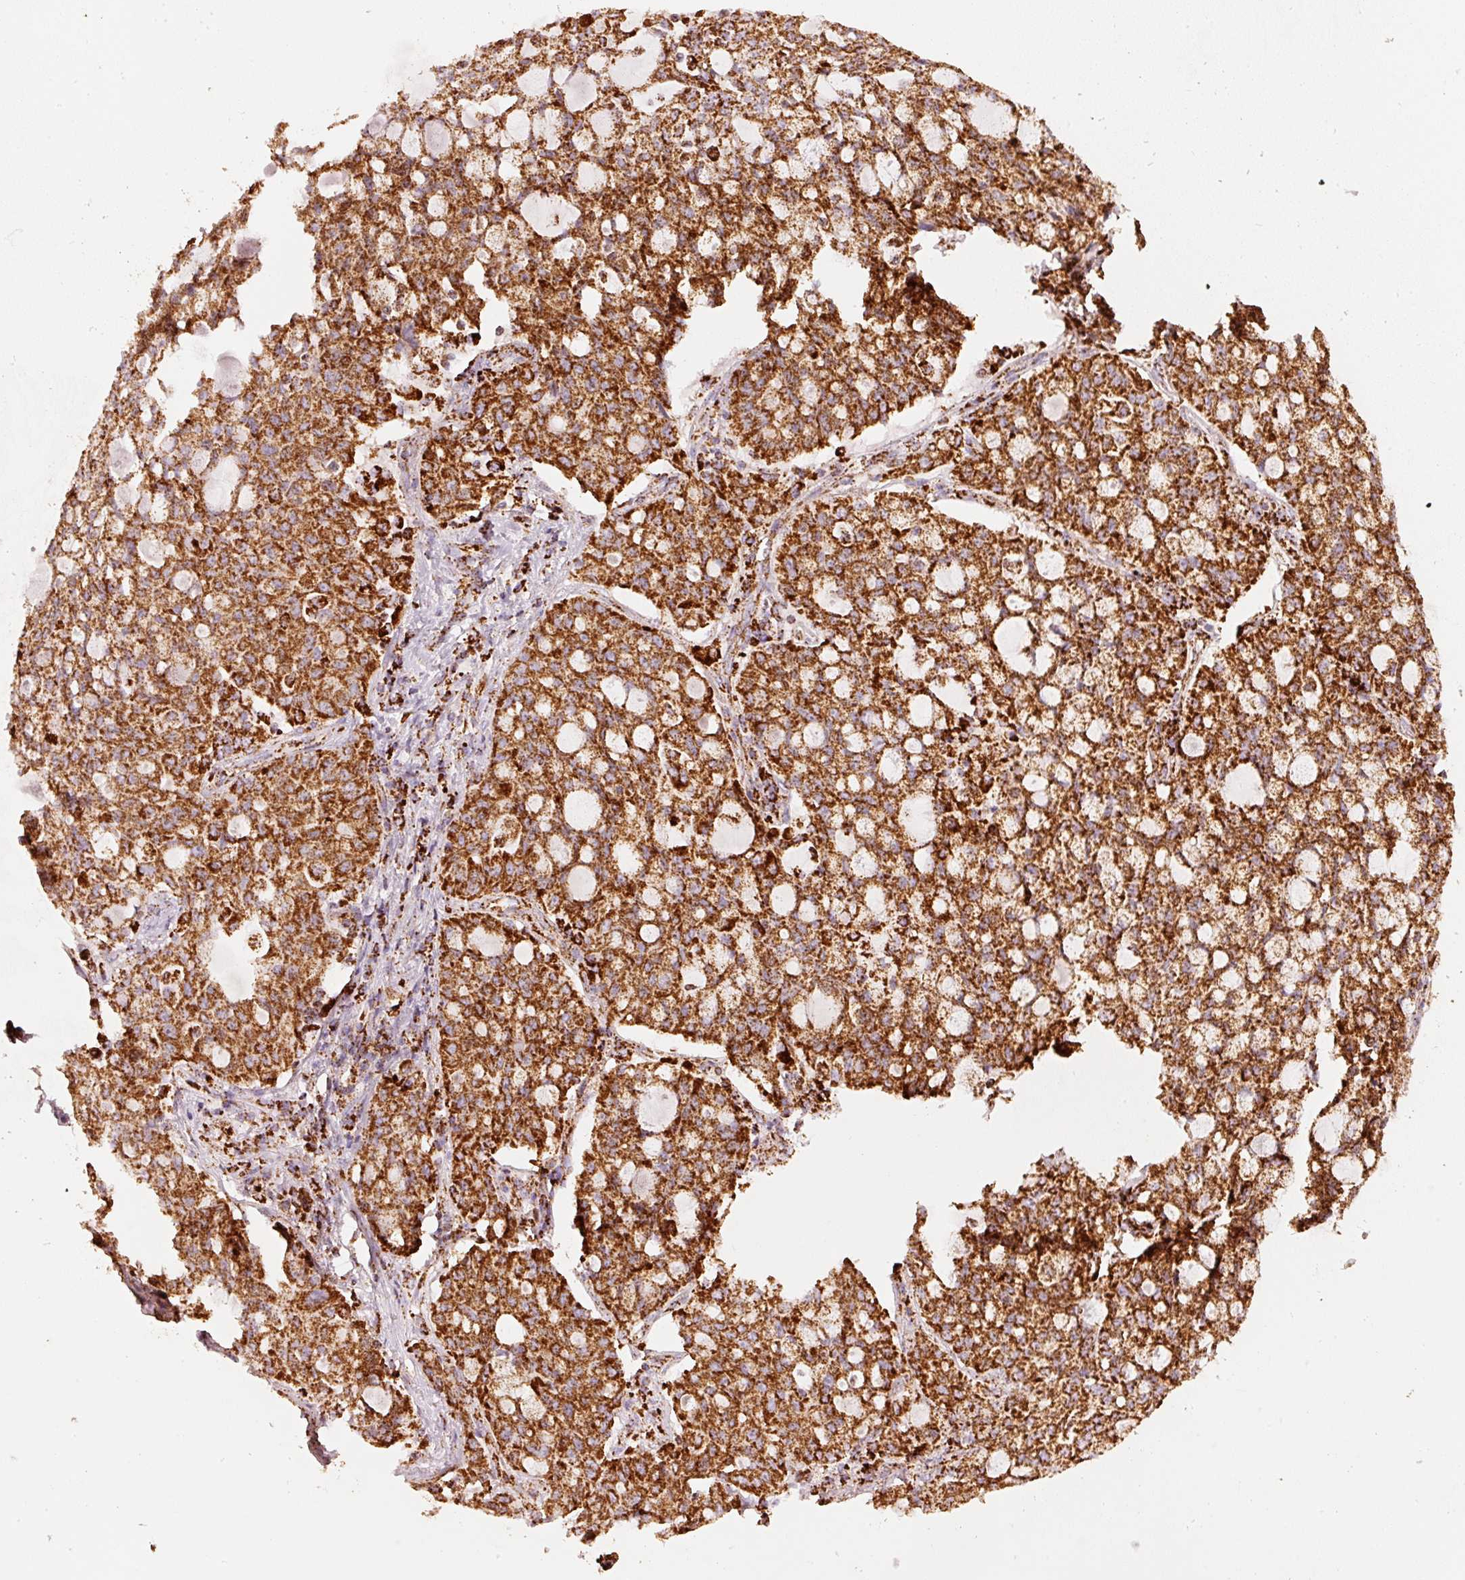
{"staining": {"intensity": "strong", "quantity": ">75%", "location": "cytoplasmic/membranous"}, "tissue": "lung cancer", "cell_type": "Tumor cells", "image_type": "cancer", "snomed": [{"axis": "morphology", "description": "Adenocarcinoma, NOS"}, {"axis": "topography", "description": "Lung"}], "caption": "There is high levels of strong cytoplasmic/membranous positivity in tumor cells of lung cancer, as demonstrated by immunohistochemical staining (brown color).", "gene": "UQCRC1", "patient": {"sex": "female", "age": 44}}